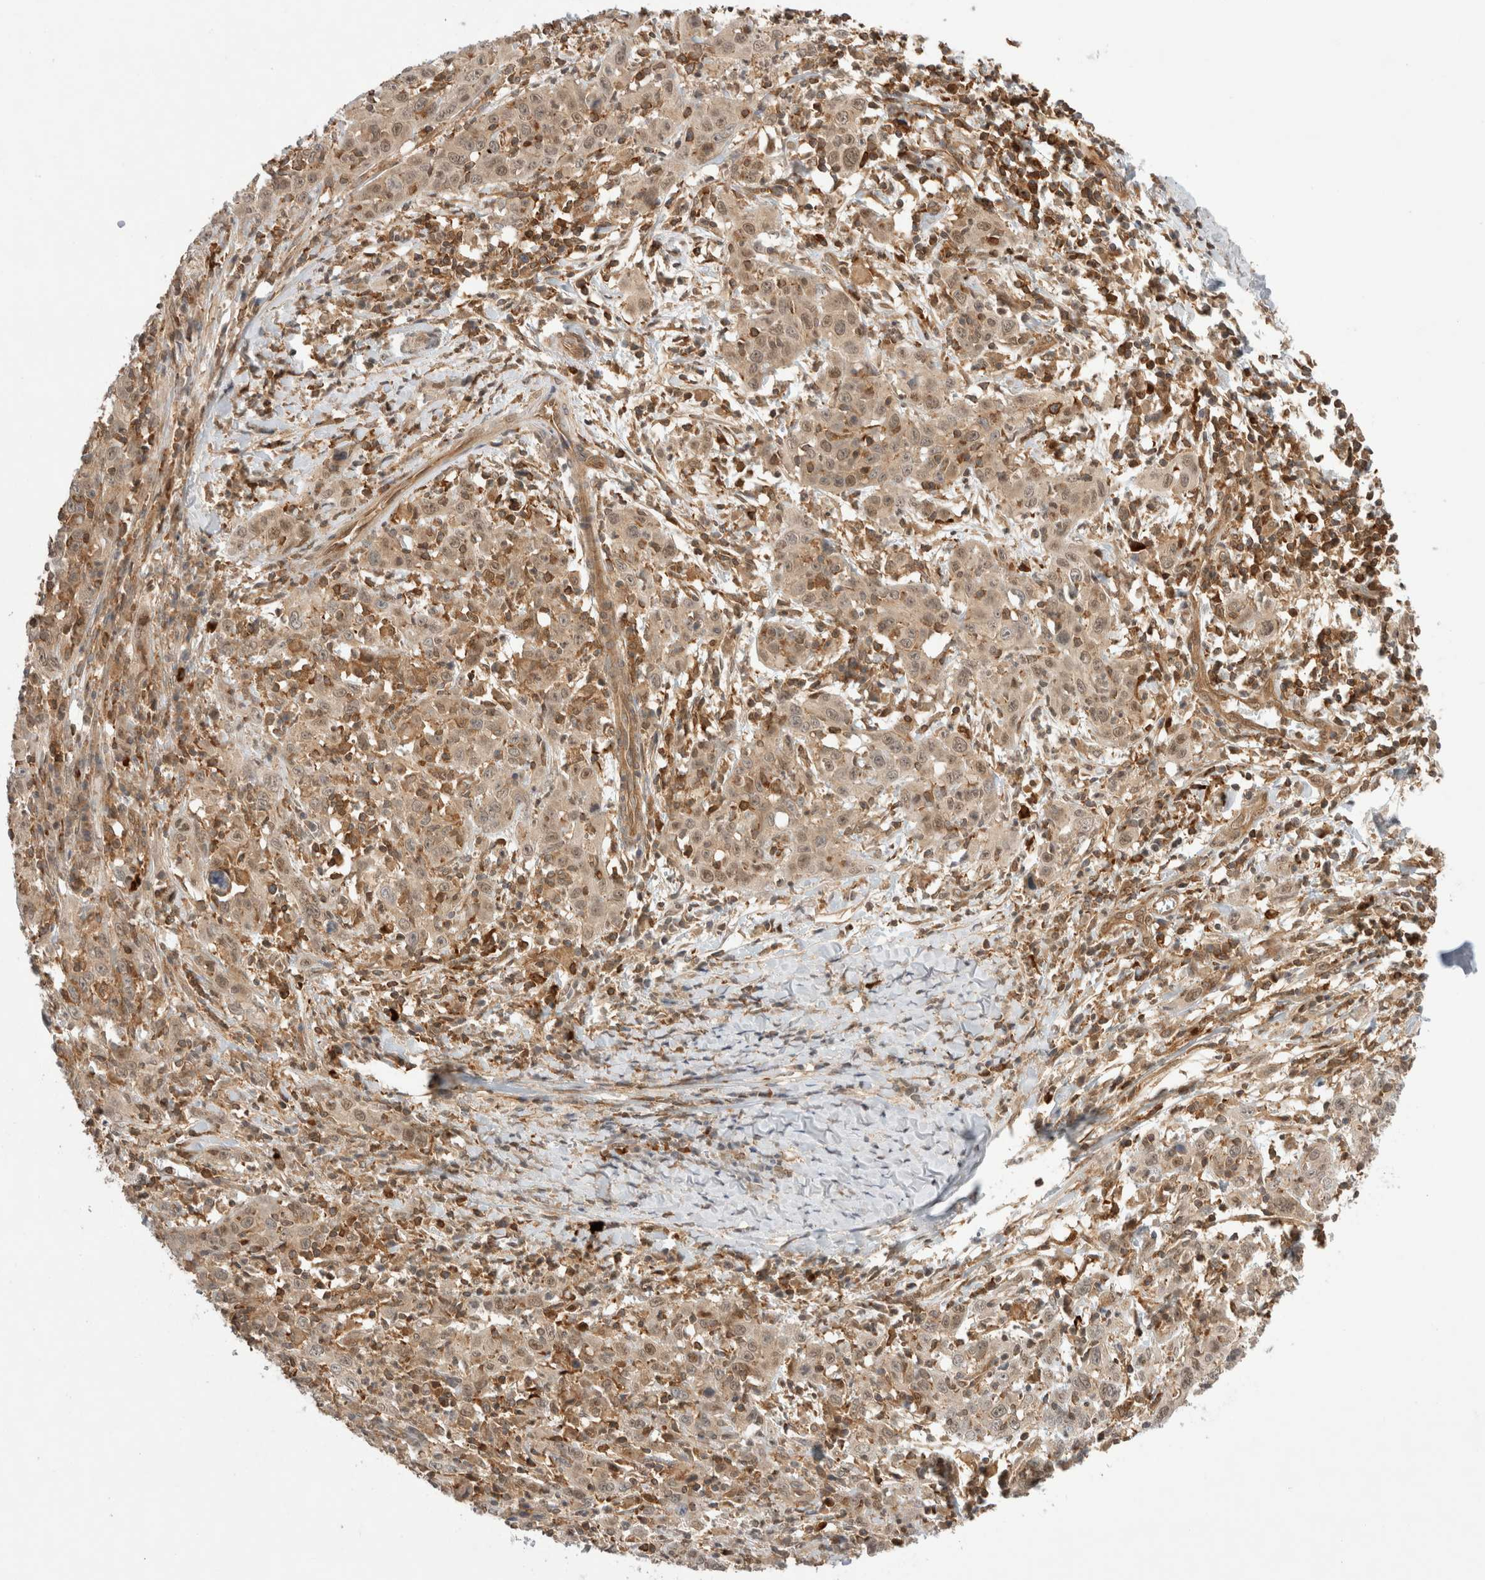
{"staining": {"intensity": "weak", "quantity": "25%-75%", "location": "cytoplasmic/membranous"}, "tissue": "cervical cancer", "cell_type": "Tumor cells", "image_type": "cancer", "snomed": [{"axis": "morphology", "description": "Squamous cell carcinoma, NOS"}, {"axis": "topography", "description": "Cervix"}], "caption": "Approximately 25%-75% of tumor cells in squamous cell carcinoma (cervical) exhibit weak cytoplasmic/membranous protein expression as visualized by brown immunohistochemical staining.", "gene": "NFKB1", "patient": {"sex": "female", "age": 46}}